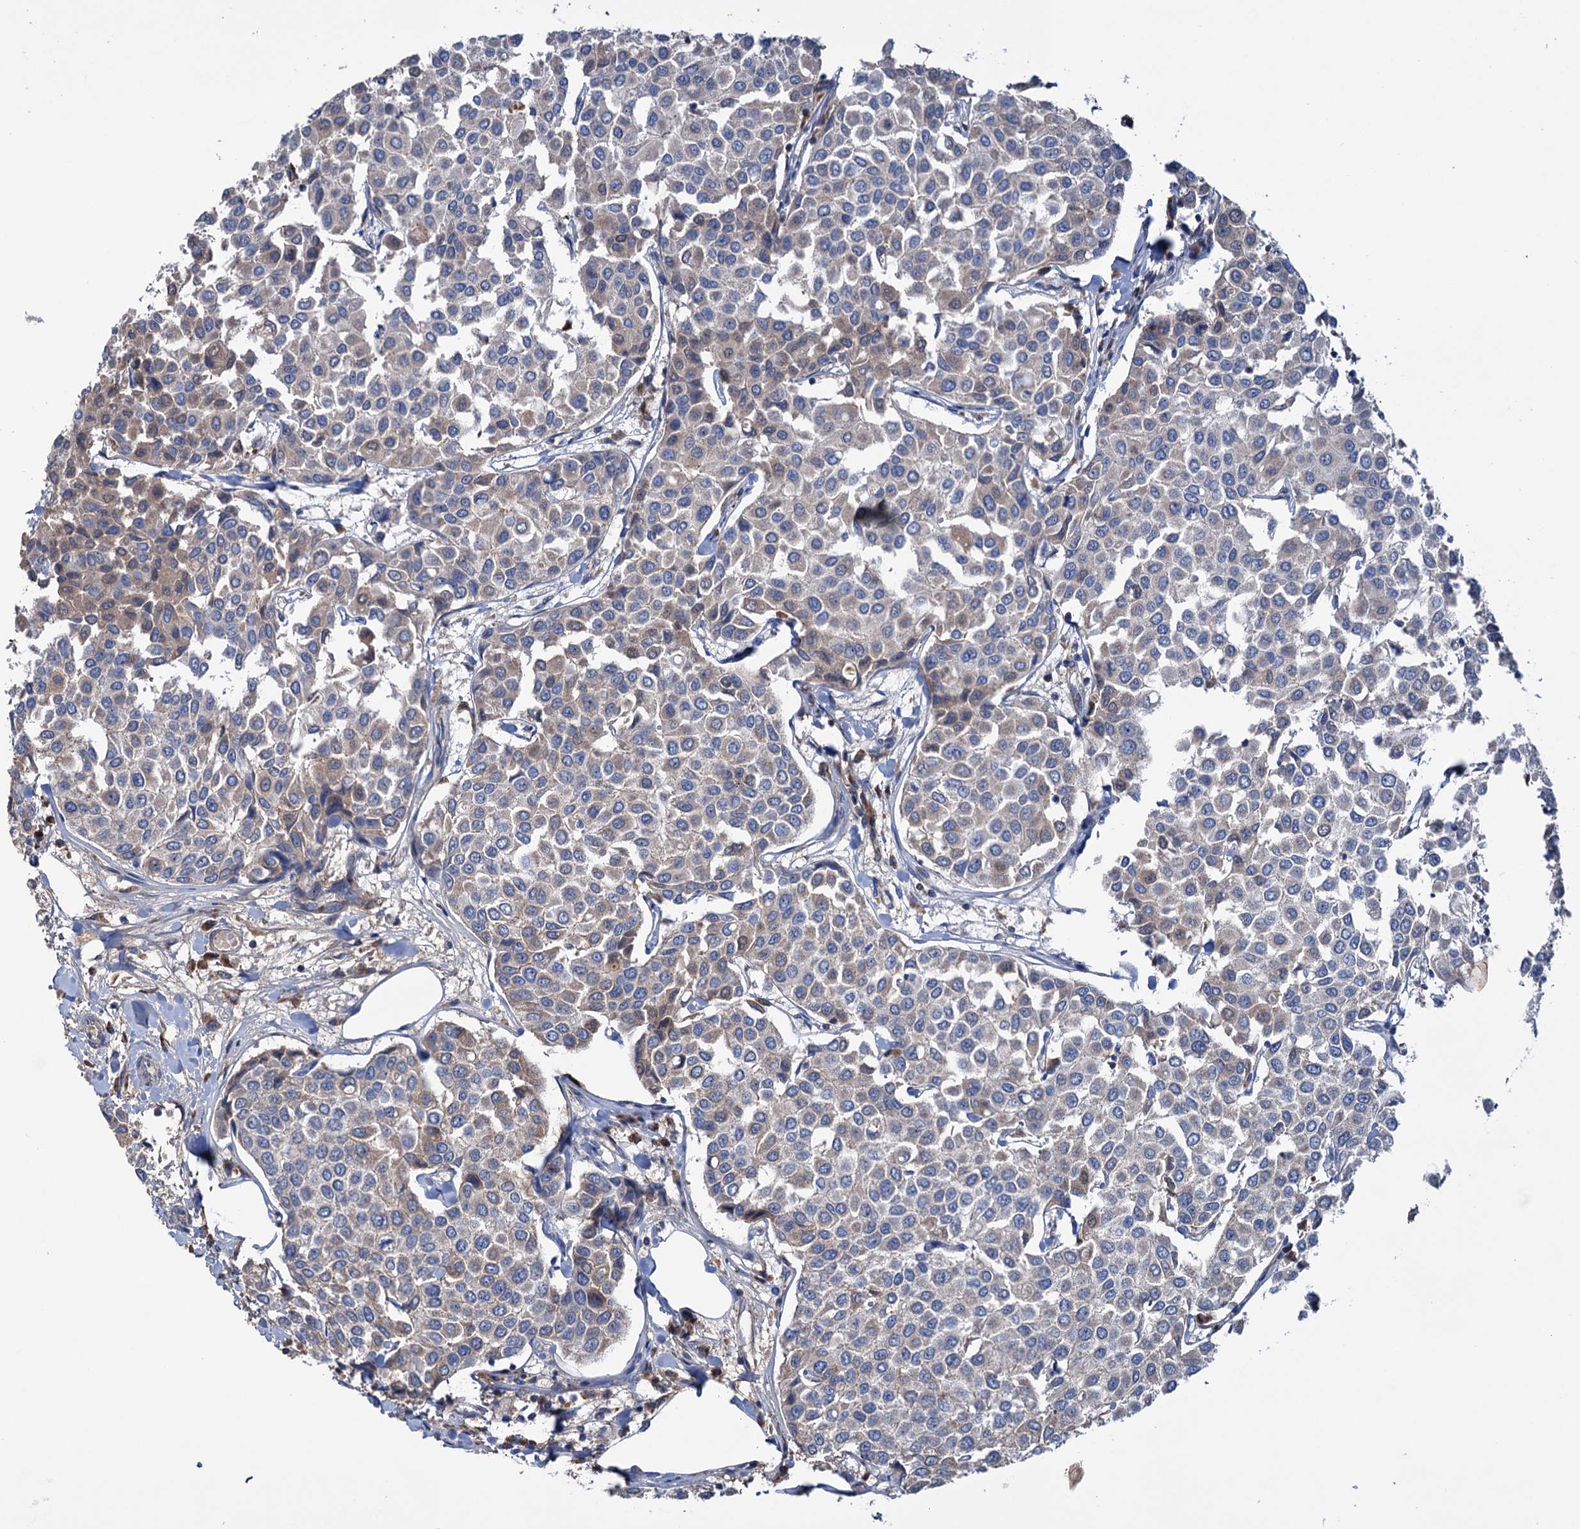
{"staining": {"intensity": "weak", "quantity": "<25%", "location": "cytoplasmic/membranous"}, "tissue": "breast cancer", "cell_type": "Tumor cells", "image_type": "cancer", "snomed": [{"axis": "morphology", "description": "Duct carcinoma"}, {"axis": "topography", "description": "Breast"}], "caption": "A micrograph of breast cancer (invasive ductal carcinoma) stained for a protein reveals no brown staining in tumor cells.", "gene": "HTR3B", "patient": {"sex": "female", "age": 55}}